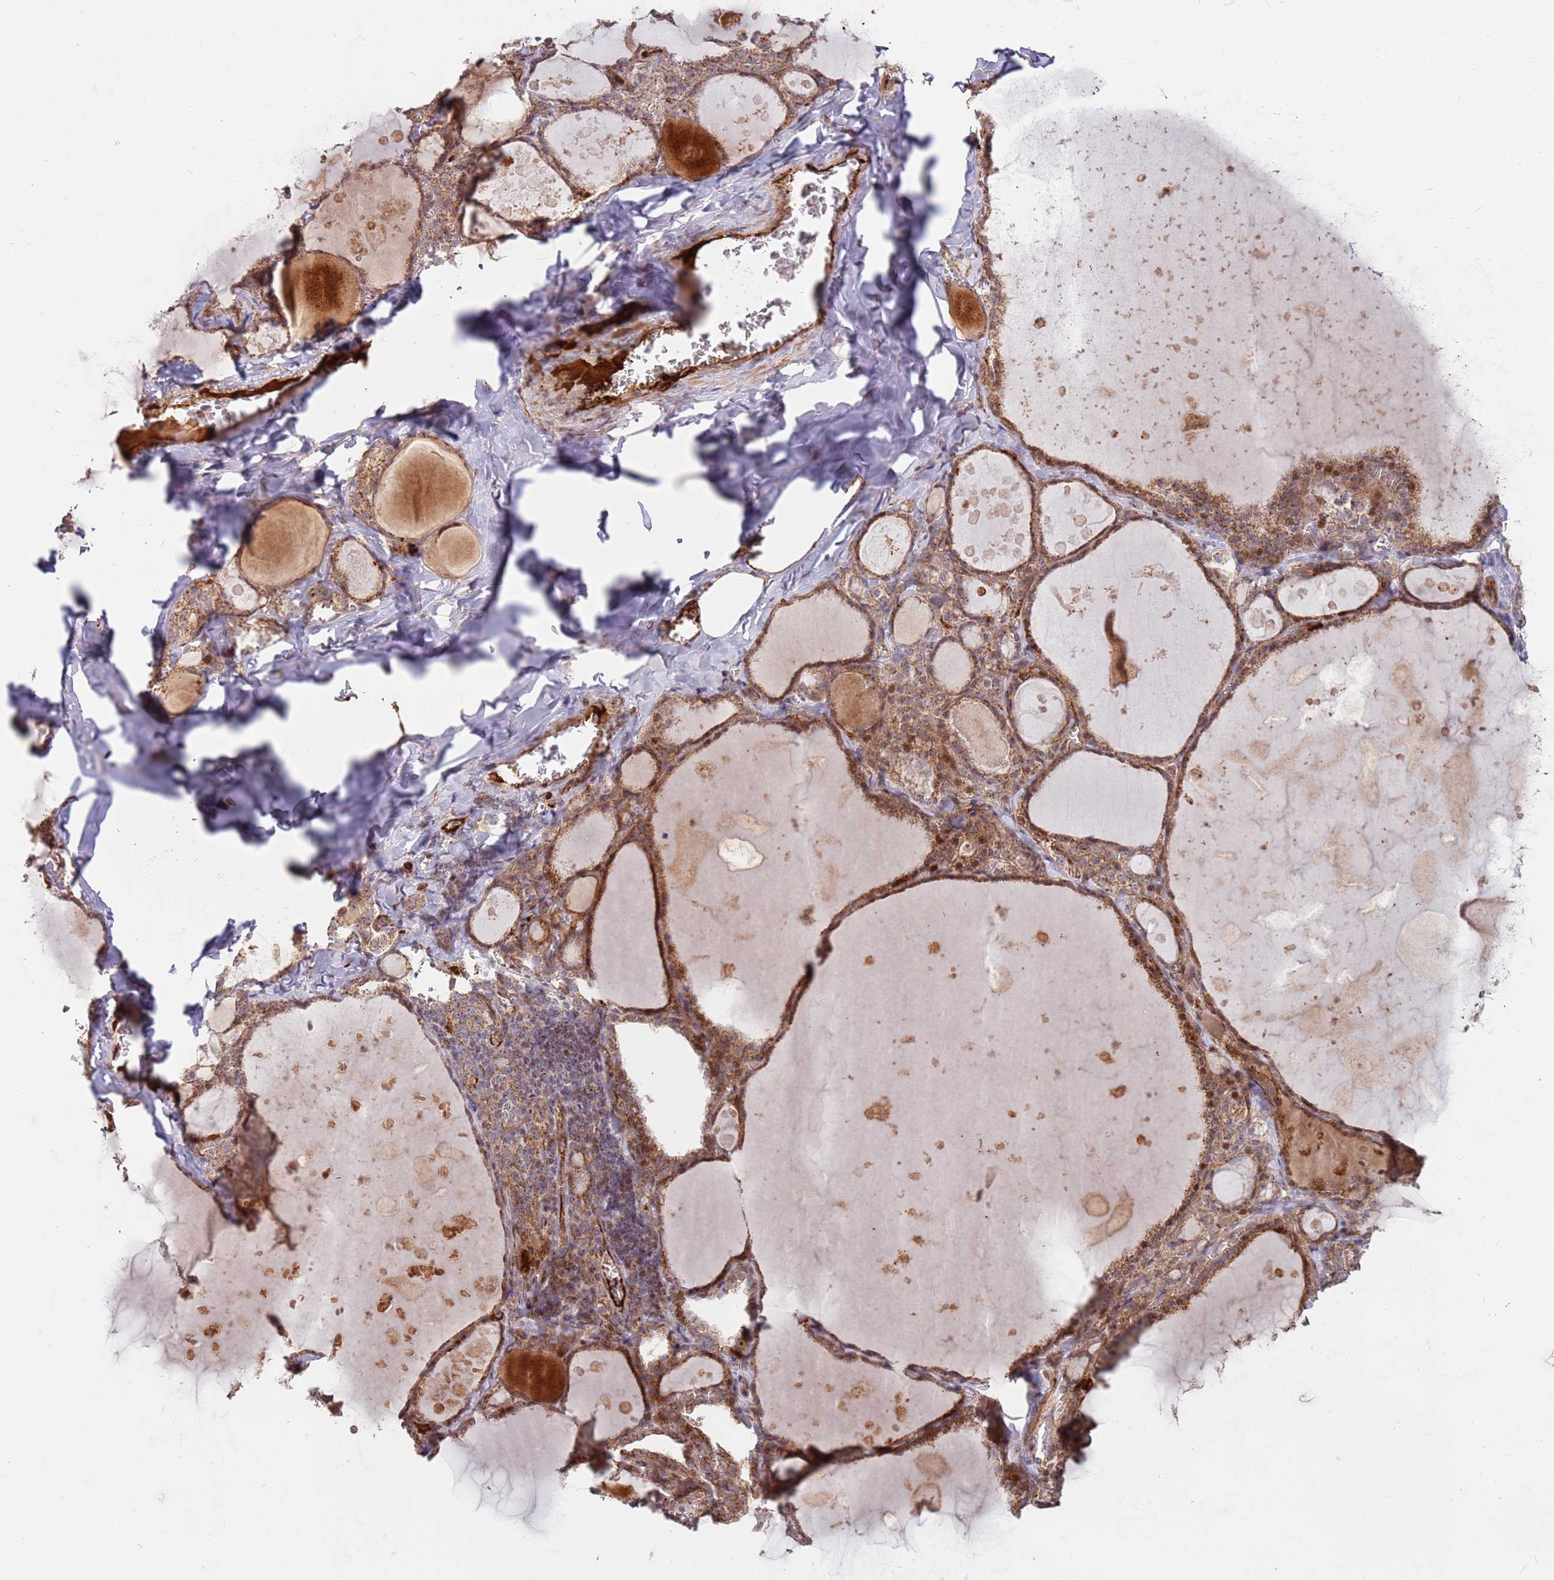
{"staining": {"intensity": "moderate", "quantity": ">75%", "location": "cytoplasmic/membranous"}, "tissue": "thyroid gland", "cell_type": "Glandular cells", "image_type": "normal", "snomed": [{"axis": "morphology", "description": "Normal tissue, NOS"}, {"axis": "topography", "description": "Thyroid gland"}], "caption": "Protein expression analysis of unremarkable human thyroid gland reveals moderate cytoplasmic/membranous positivity in approximately >75% of glandular cells. The staining was performed using DAB (3,3'-diaminobenzidine) to visualize the protein expression in brown, while the nuclei were stained in blue with hematoxylin (Magnification: 20x).", "gene": "KIF25", "patient": {"sex": "male", "age": 56}}